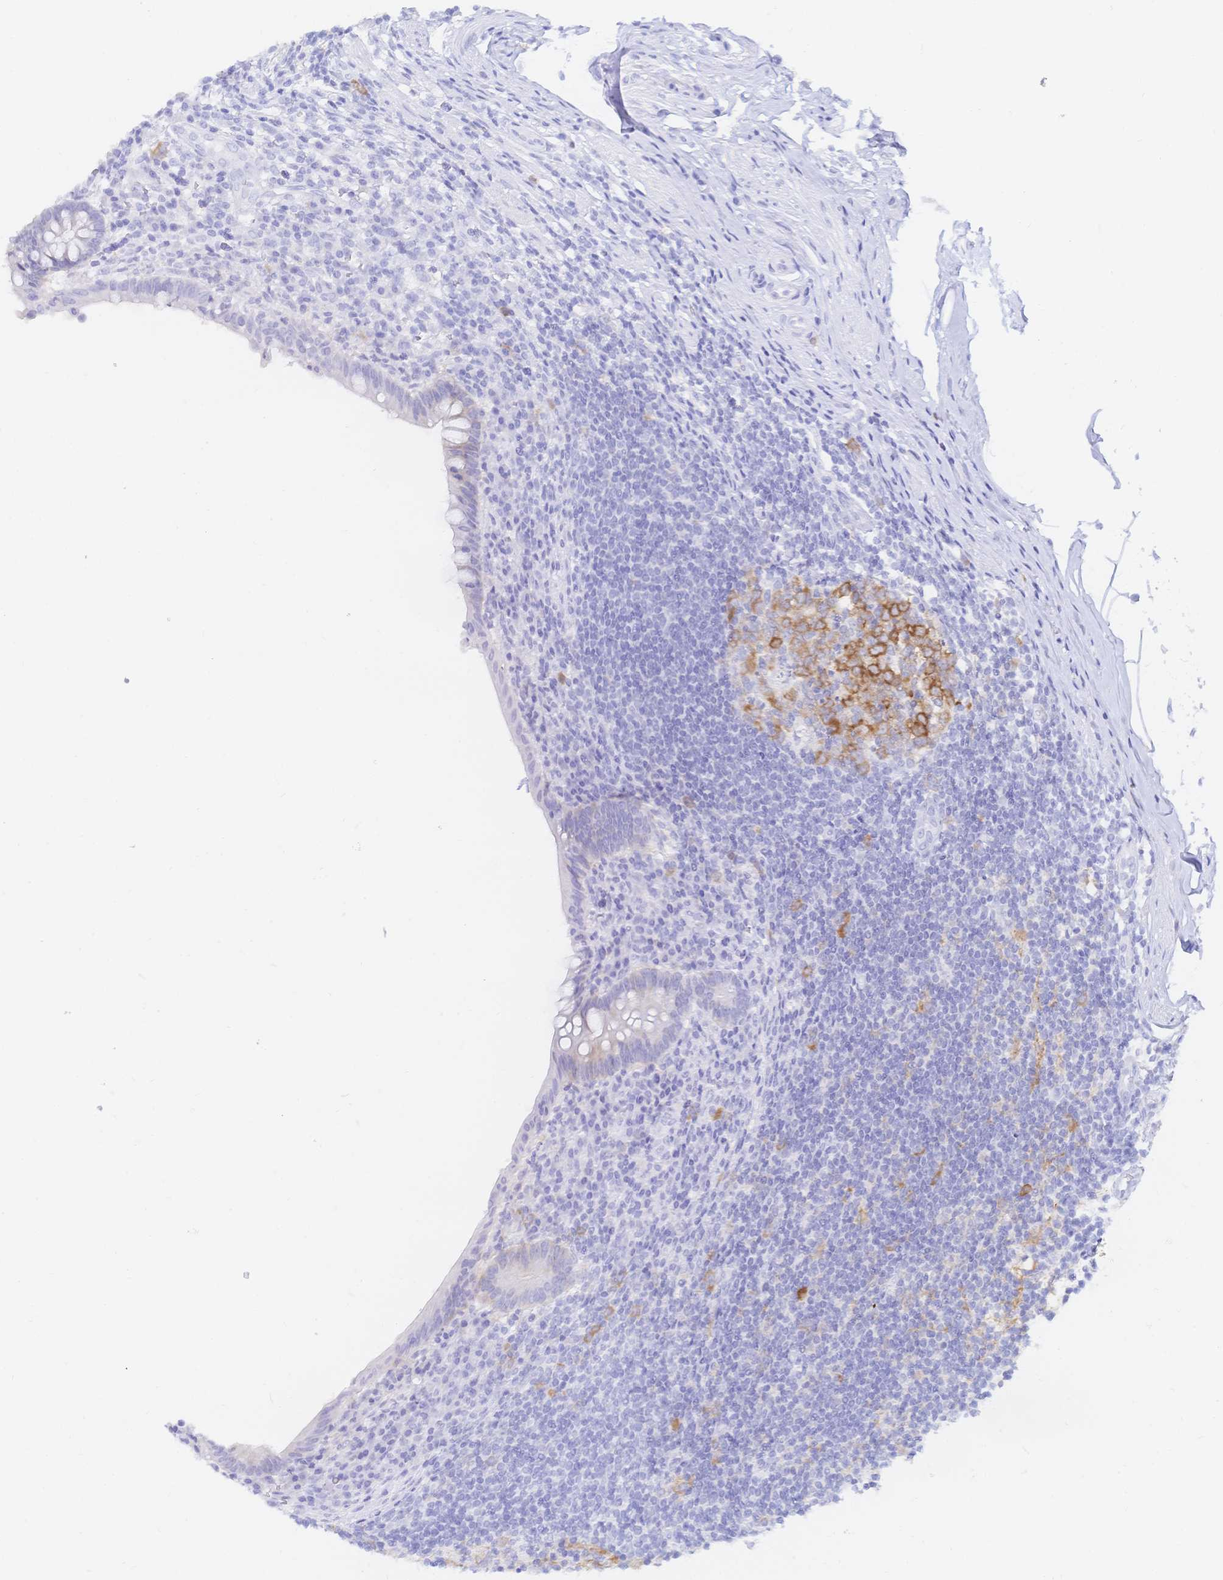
{"staining": {"intensity": "weak", "quantity": "<25%", "location": "cytoplasmic/membranous"}, "tissue": "appendix", "cell_type": "Glandular cells", "image_type": "normal", "snomed": [{"axis": "morphology", "description": "Normal tissue, NOS"}, {"axis": "topography", "description": "Appendix"}], "caption": "Immunohistochemical staining of unremarkable appendix demonstrates no significant staining in glandular cells. (DAB immunohistochemistry with hematoxylin counter stain).", "gene": "RRM1", "patient": {"sex": "female", "age": 56}}